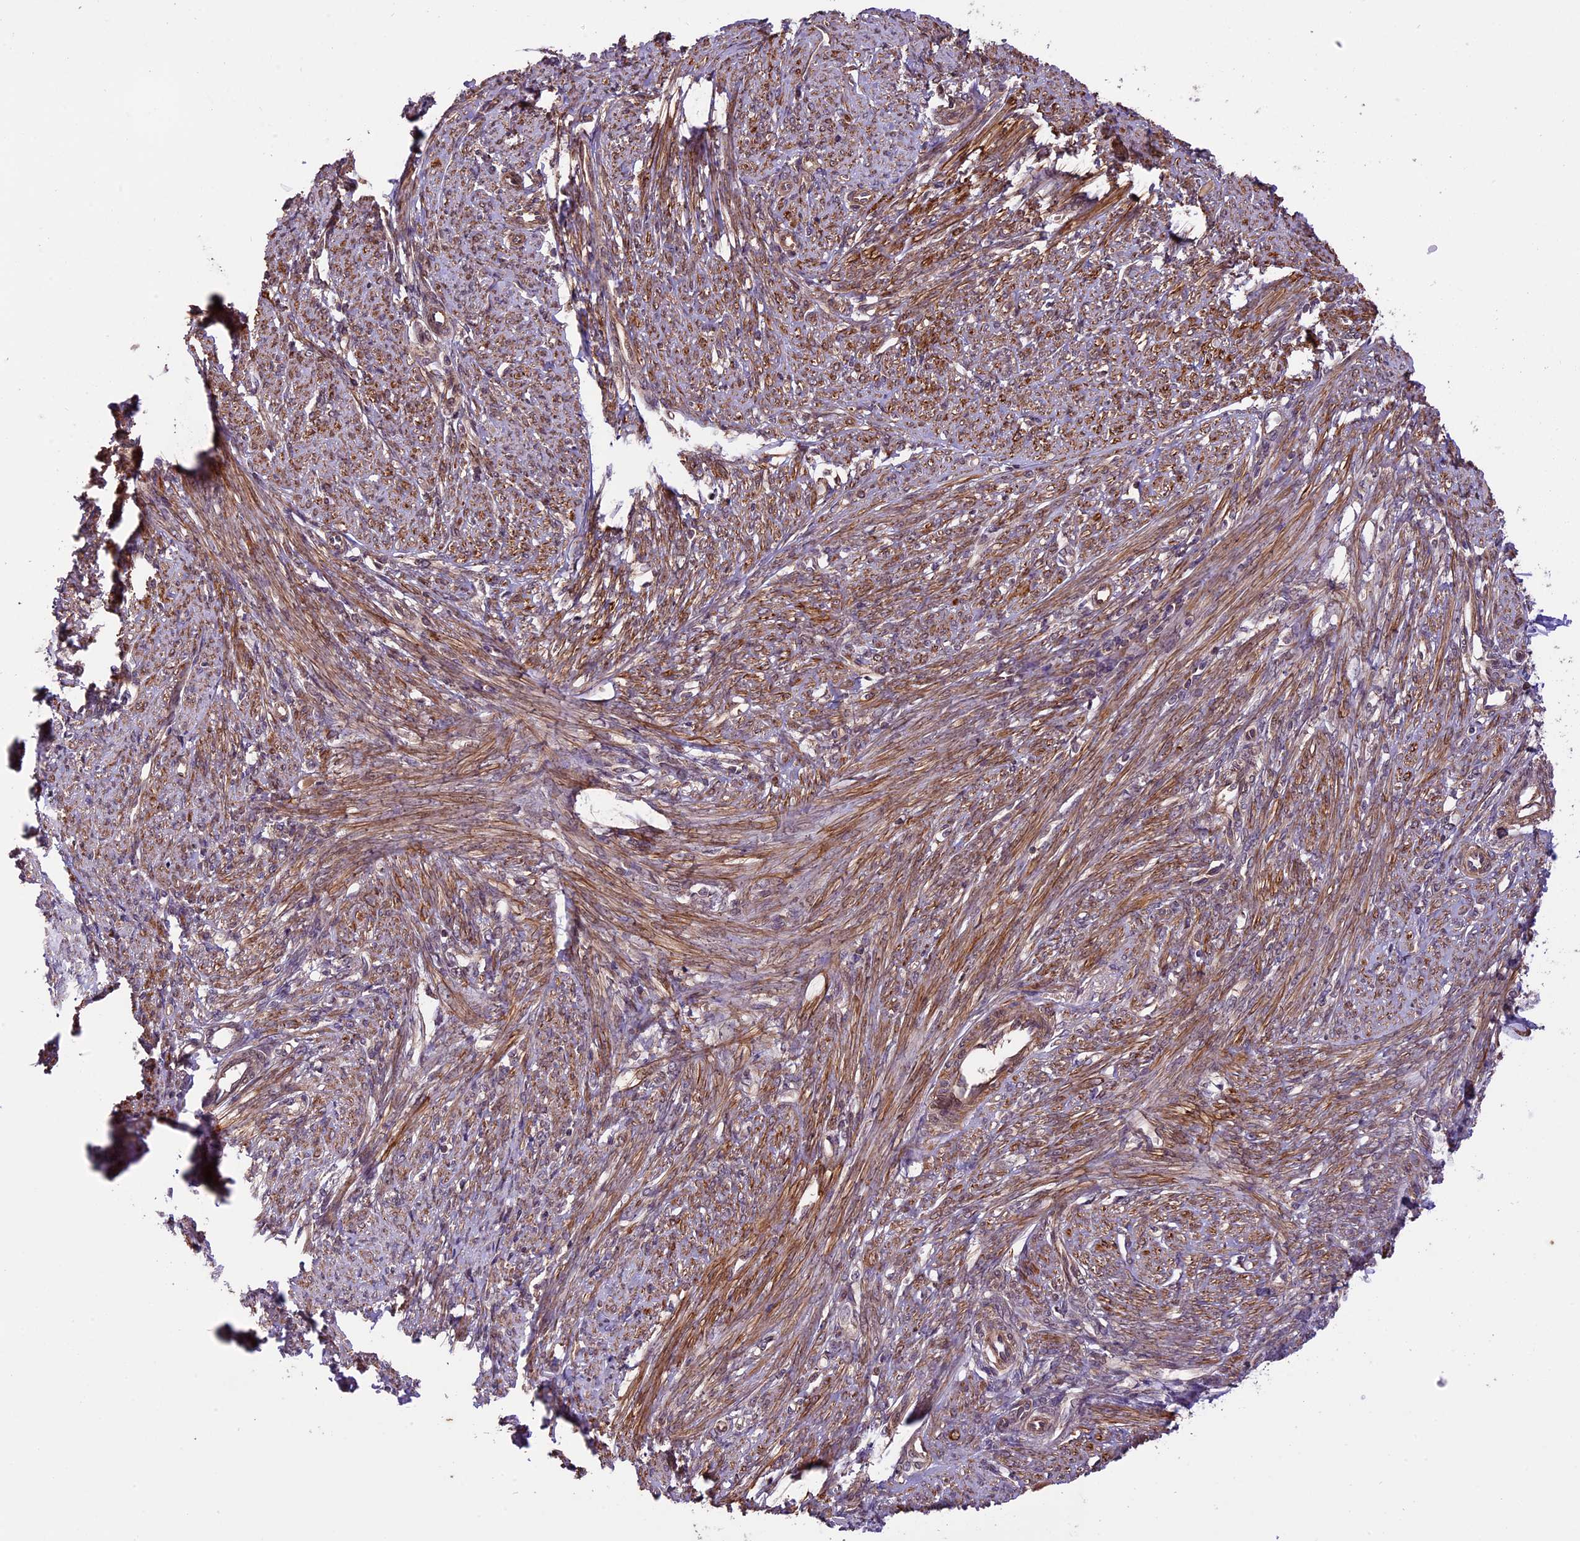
{"staining": {"intensity": "moderate", "quantity": ">75%", "location": "cytoplasmic/membranous"}, "tissue": "smooth muscle", "cell_type": "Smooth muscle cells", "image_type": "normal", "snomed": [{"axis": "morphology", "description": "Normal tissue, NOS"}, {"axis": "topography", "description": "Smooth muscle"}, {"axis": "topography", "description": "Uterus"}], "caption": "A histopathology image of human smooth muscle stained for a protein demonstrates moderate cytoplasmic/membranous brown staining in smooth muscle cells.", "gene": "HDAC5", "patient": {"sex": "female", "age": 59}}